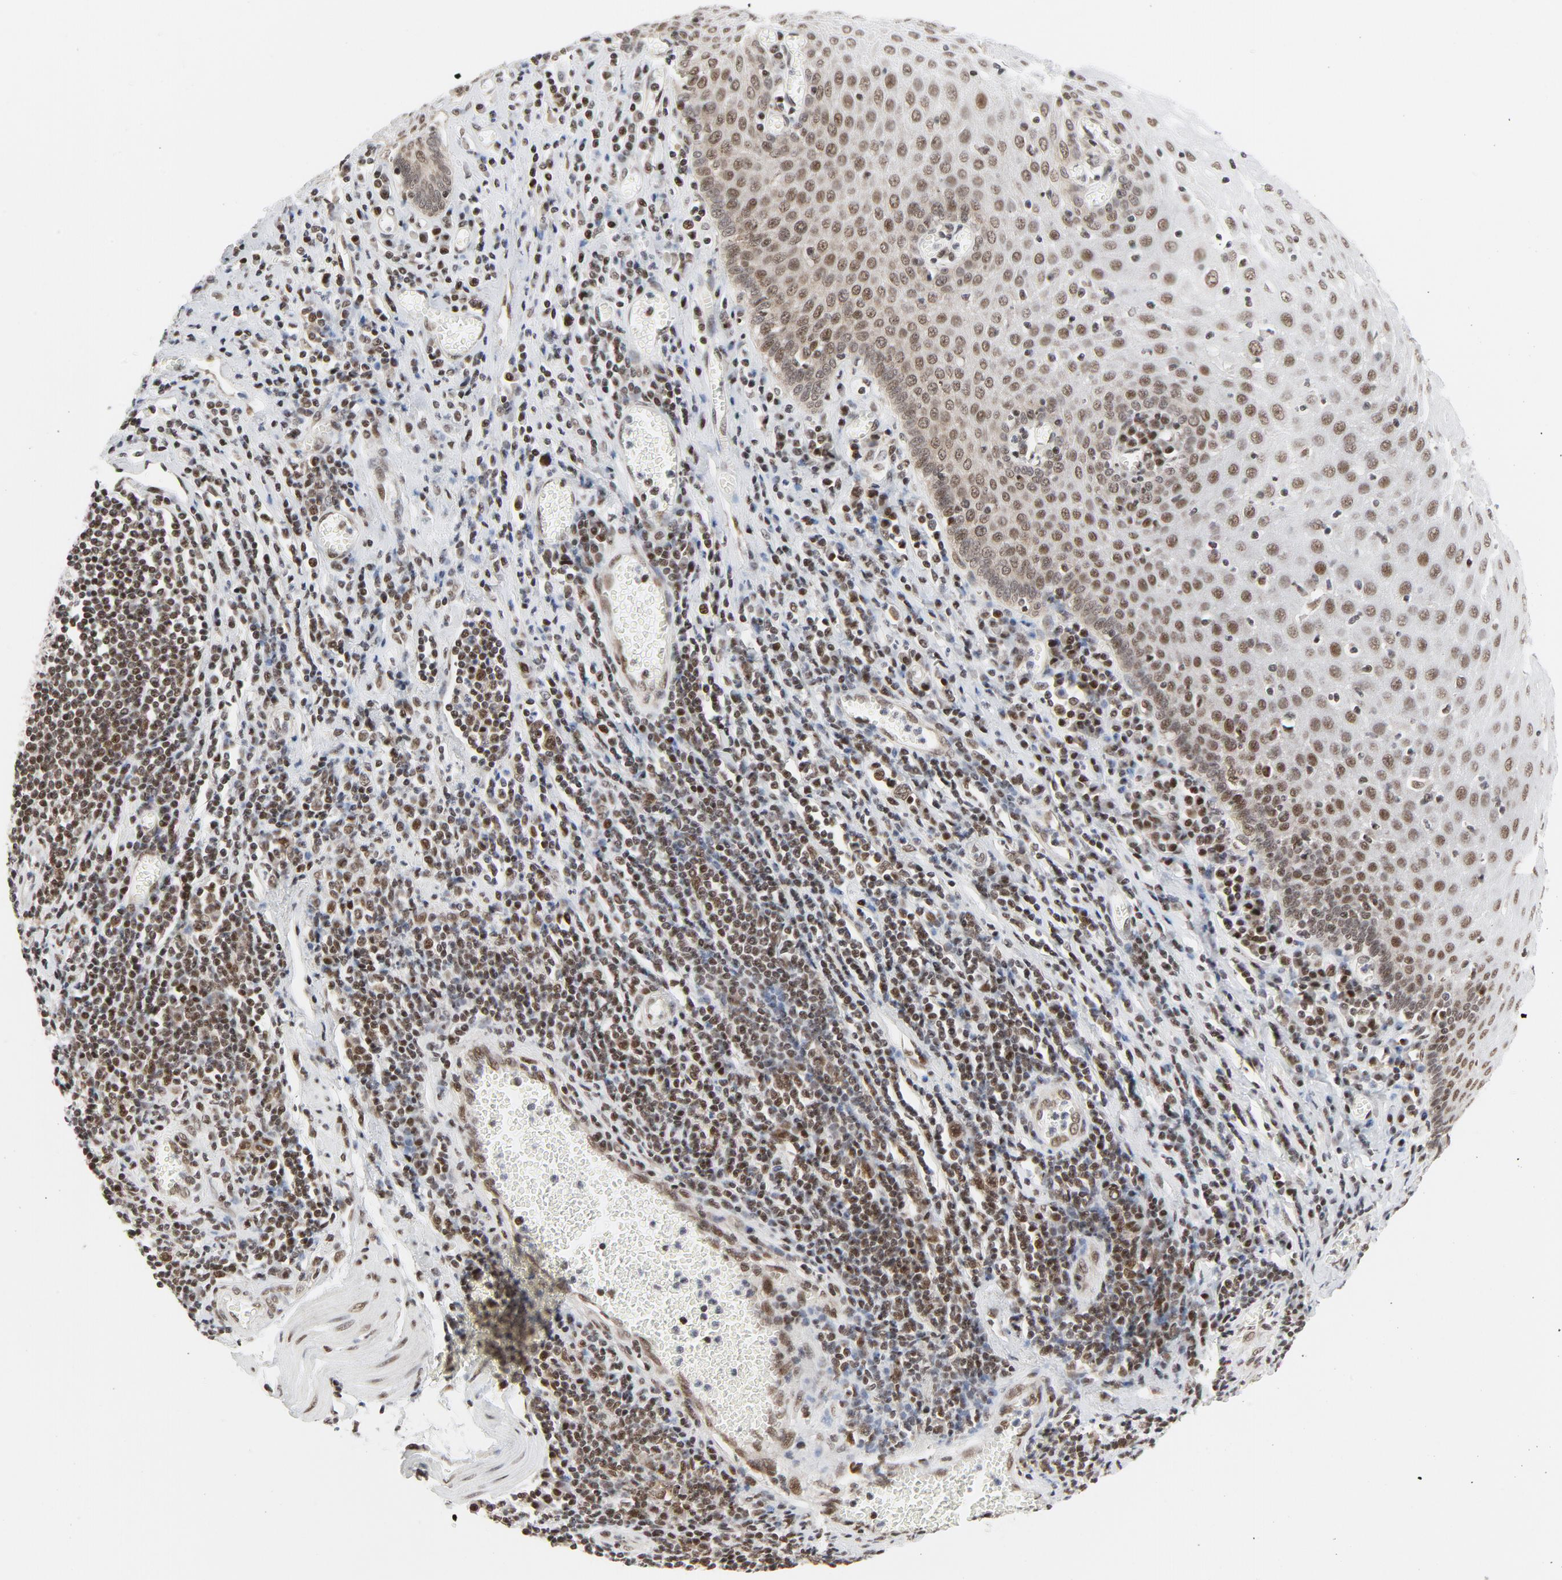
{"staining": {"intensity": "strong", "quantity": ">75%", "location": "nuclear"}, "tissue": "esophagus", "cell_type": "Squamous epithelial cells", "image_type": "normal", "snomed": [{"axis": "morphology", "description": "Normal tissue, NOS"}, {"axis": "morphology", "description": "Squamous cell carcinoma, NOS"}, {"axis": "topography", "description": "Esophagus"}], "caption": "Squamous epithelial cells display strong nuclear expression in about >75% of cells in benign esophagus. (Brightfield microscopy of DAB IHC at high magnification).", "gene": "ERCC1", "patient": {"sex": "male", "age": 65}}